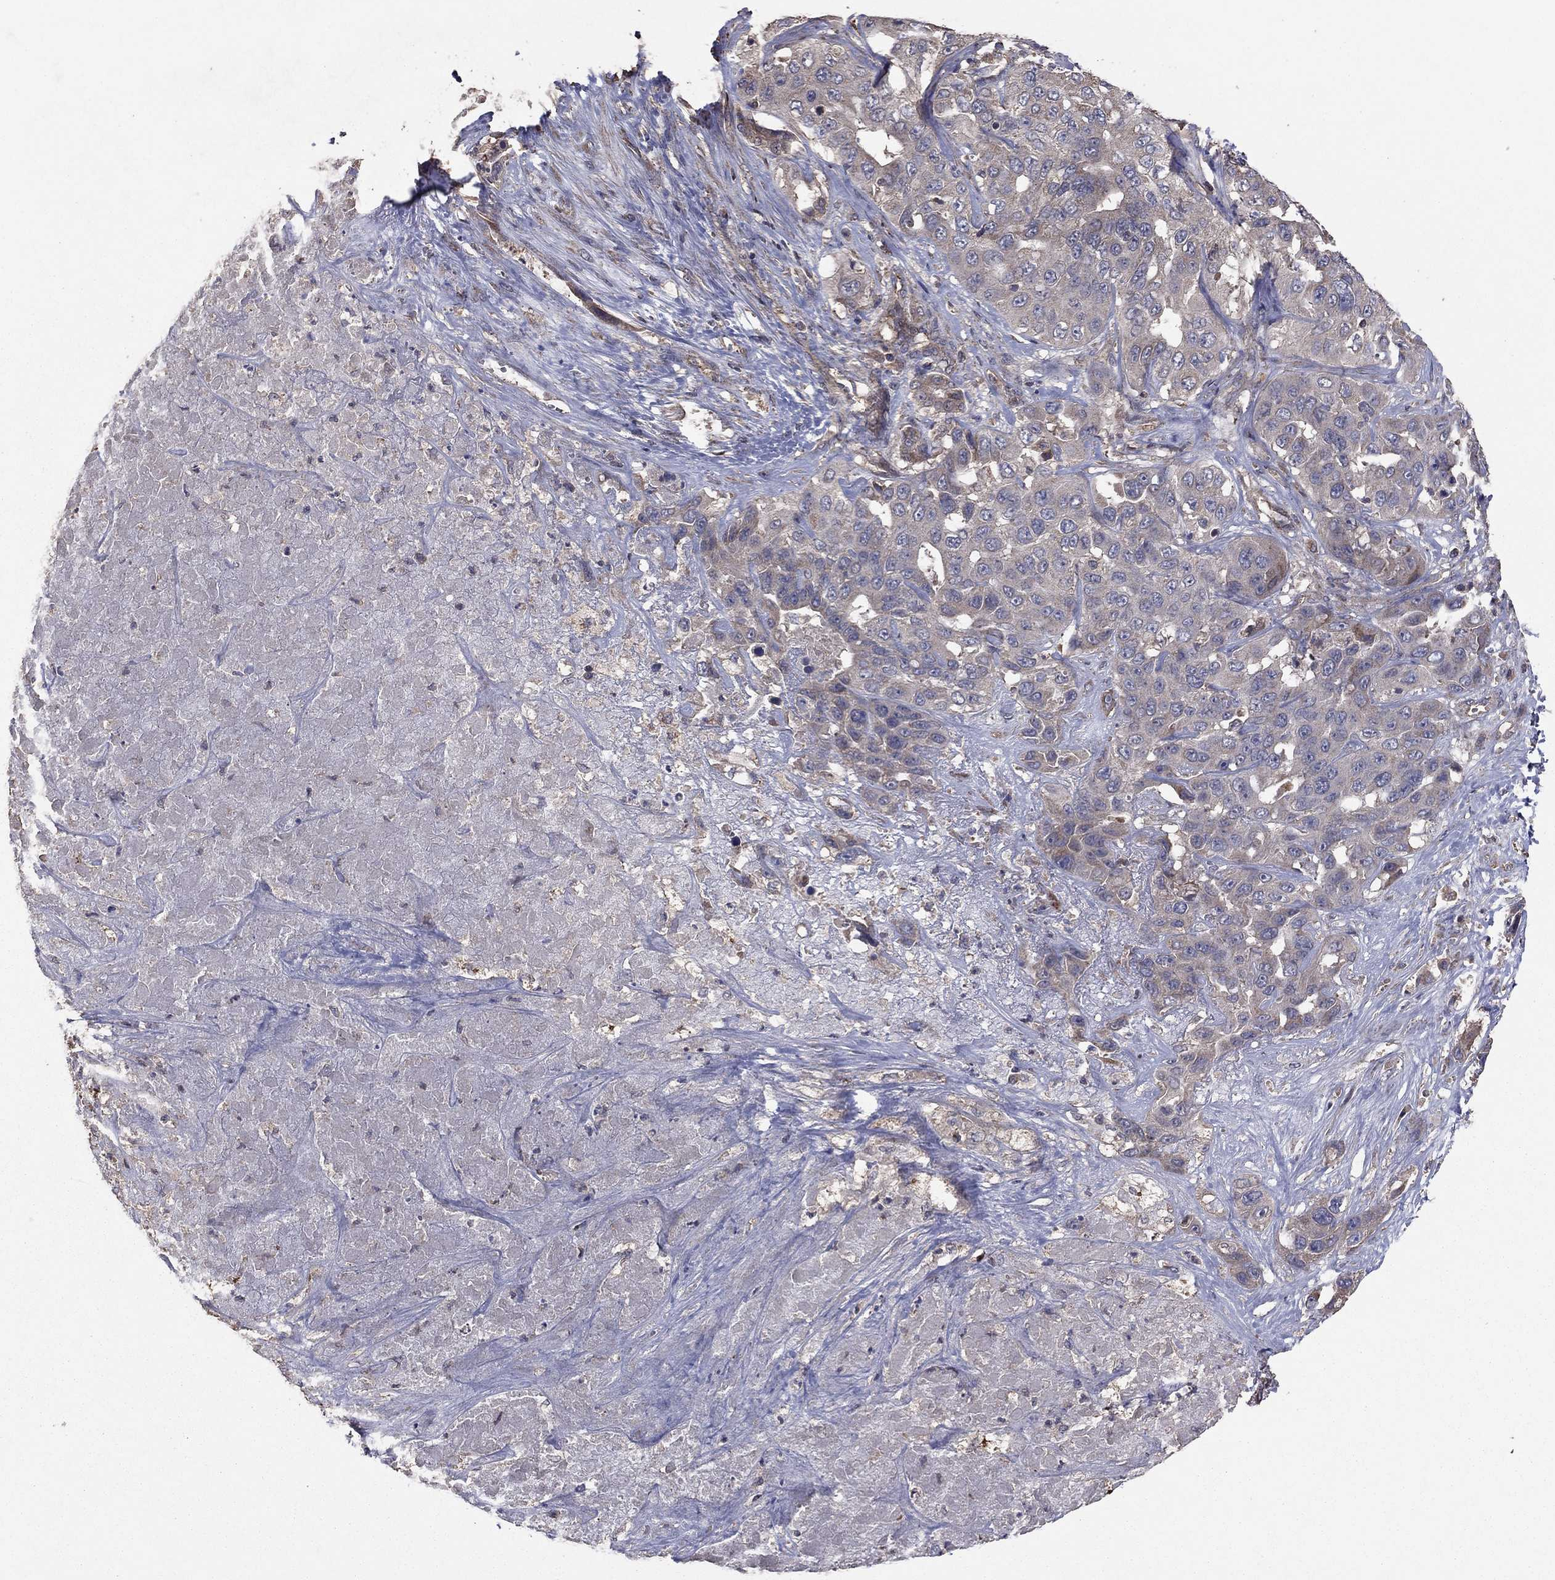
{"staining": {"intensity": "negative", "quantity": "none", "location": "none"}, "tissue": "liver cancer", "cell_type": "Tumor cells", "image_type": "cancer", "snomed": [{"axis": "morphology", "description": "Cholangiocarcinoma"}, {"axis": "topography", "description": "Liver"}], "caption": "Tumor cells show no significant protein expression in liver cholangiocarcinoma. The staining is performed using DAB brown chromogen with nuclei counter-stained in using hematoxylin.", "gene": "FLT4", "patient": {"sex": "female", "age": 52}}